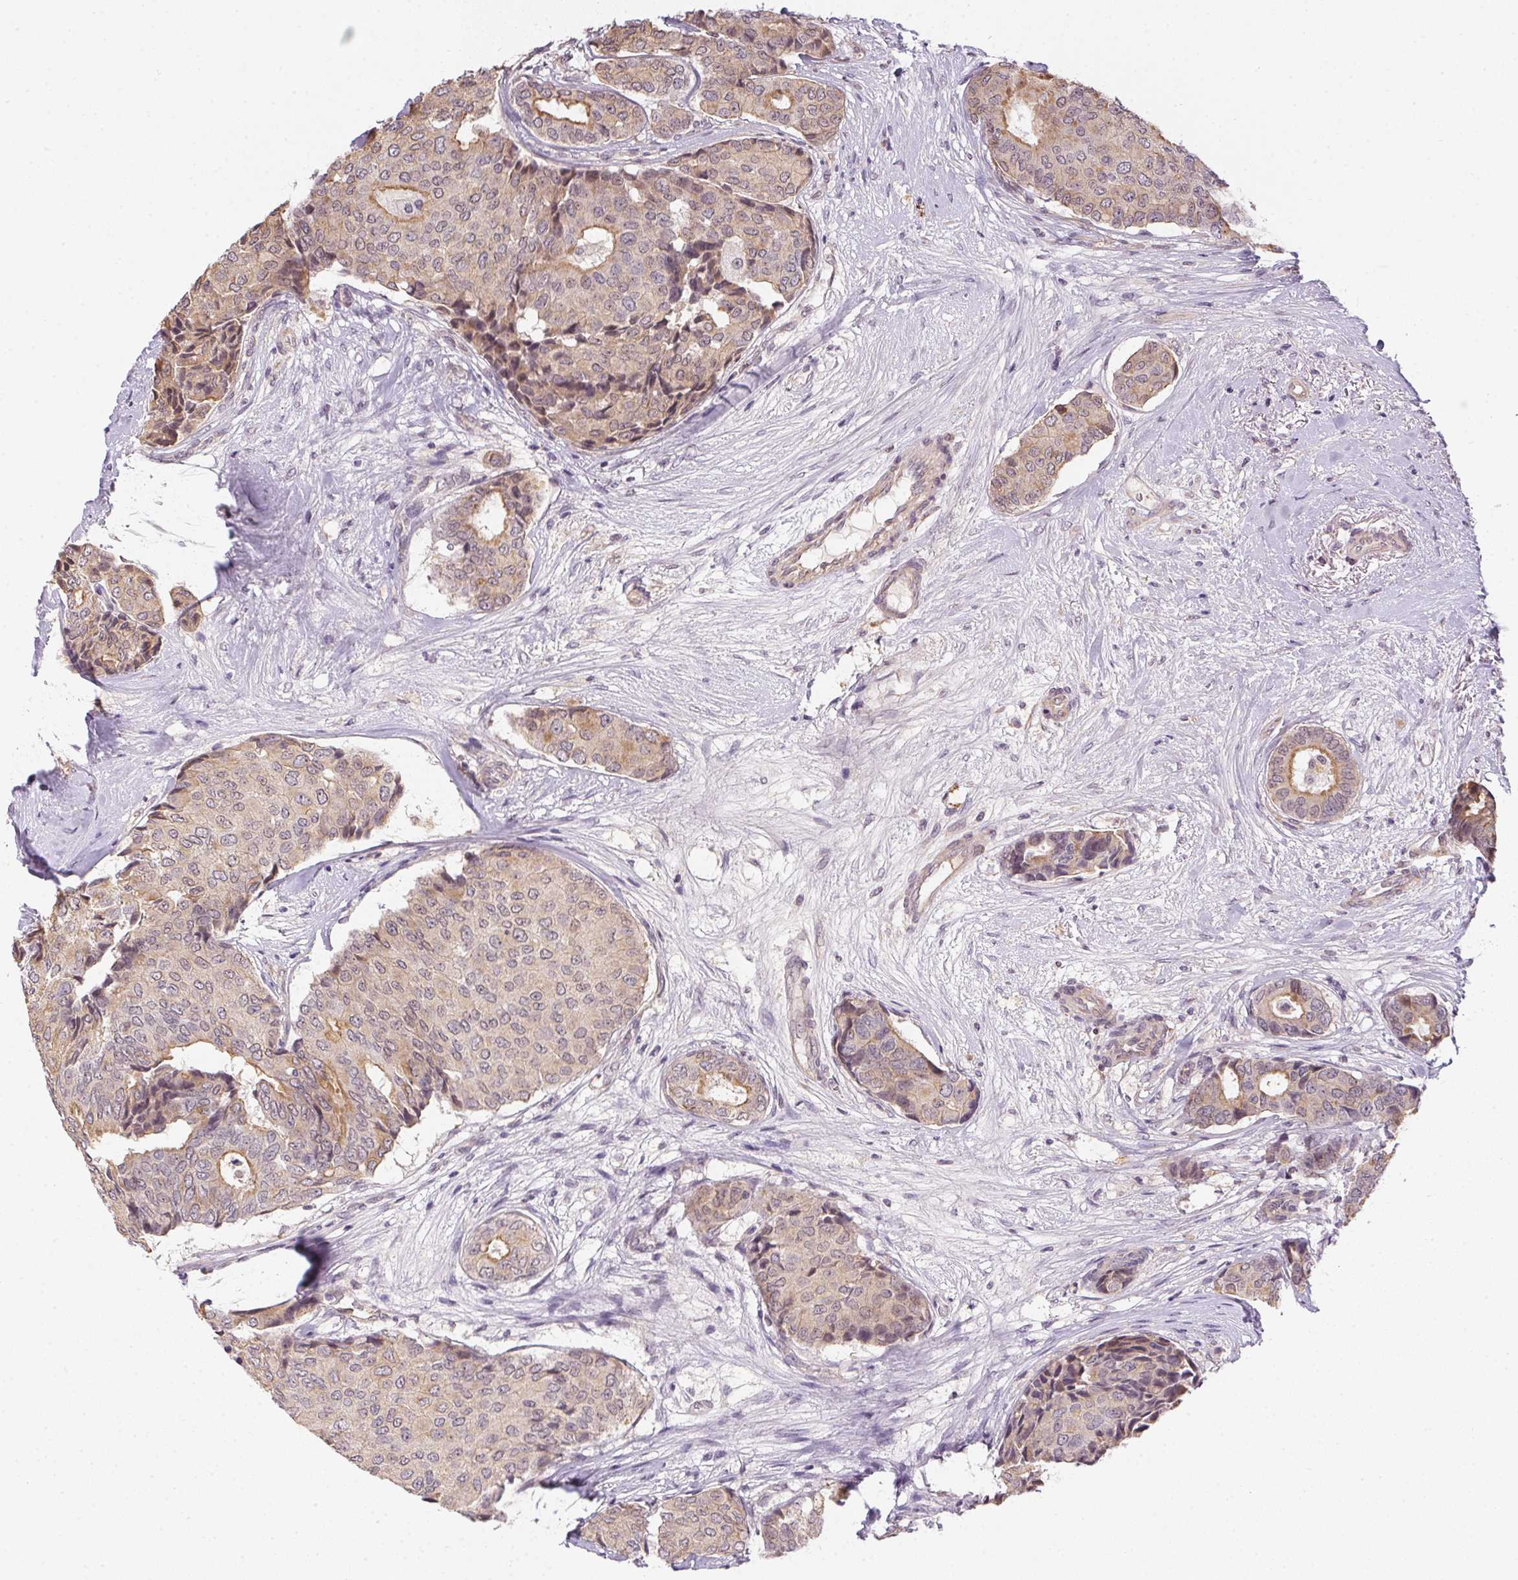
{"staining": {"intensity": "weak", "quantity": "<25%", "location": "cytoplasmic/membranous"}, "tissue": "breast cancer", "cell_type": "Tumor cells", "image_type": "cancer", "snomed": [{"axis": "morphology", "description": "Duct carcinoma"}, {"axis": "topography", "description": "Breast"}], "caption": "This is an immunohistochemistry micrograph of breast invasive ductal carcinoma. There is no expression in tumor cells.", "gene": "CFAP92", "patient": {"sex": "female", "age": 75}}